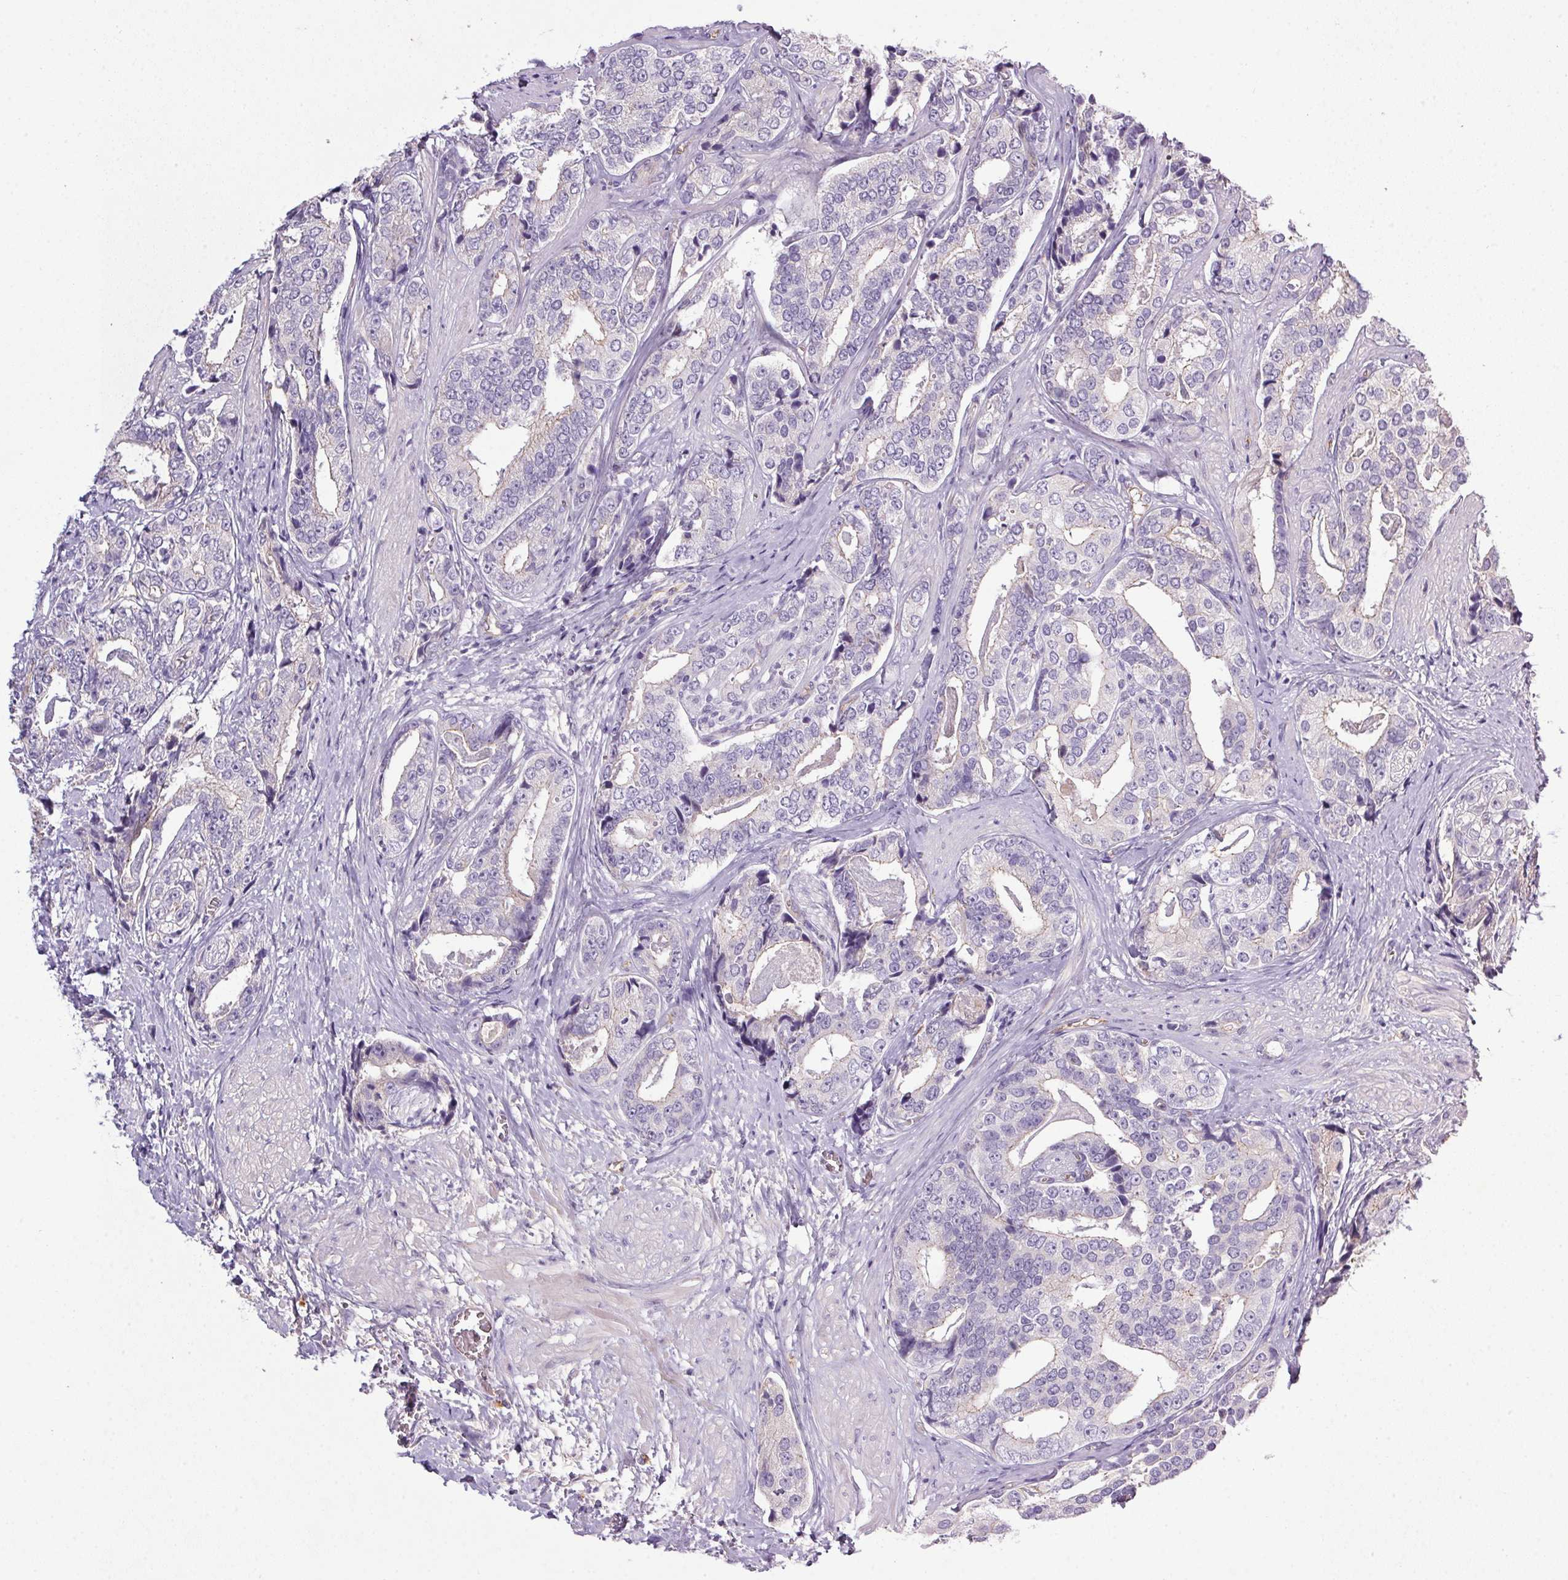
{"staining": {"intensity": "negative", "quantity": "none", "location": "none"}, "tissue": "prostate cancer", "cell_type": "Tumor cells", "image_type": "cancer", "snomed": [{"axis": "morphology", "description": "Adenocarcinoma, High grade"}, {"axis": "topography", "description": "Prostate"}], "caption": "IHC of prostate cancer demonstrates no staining in tumor cells.", "gene": "APOC4", "patient": {"sex": "male", "age": 71}}